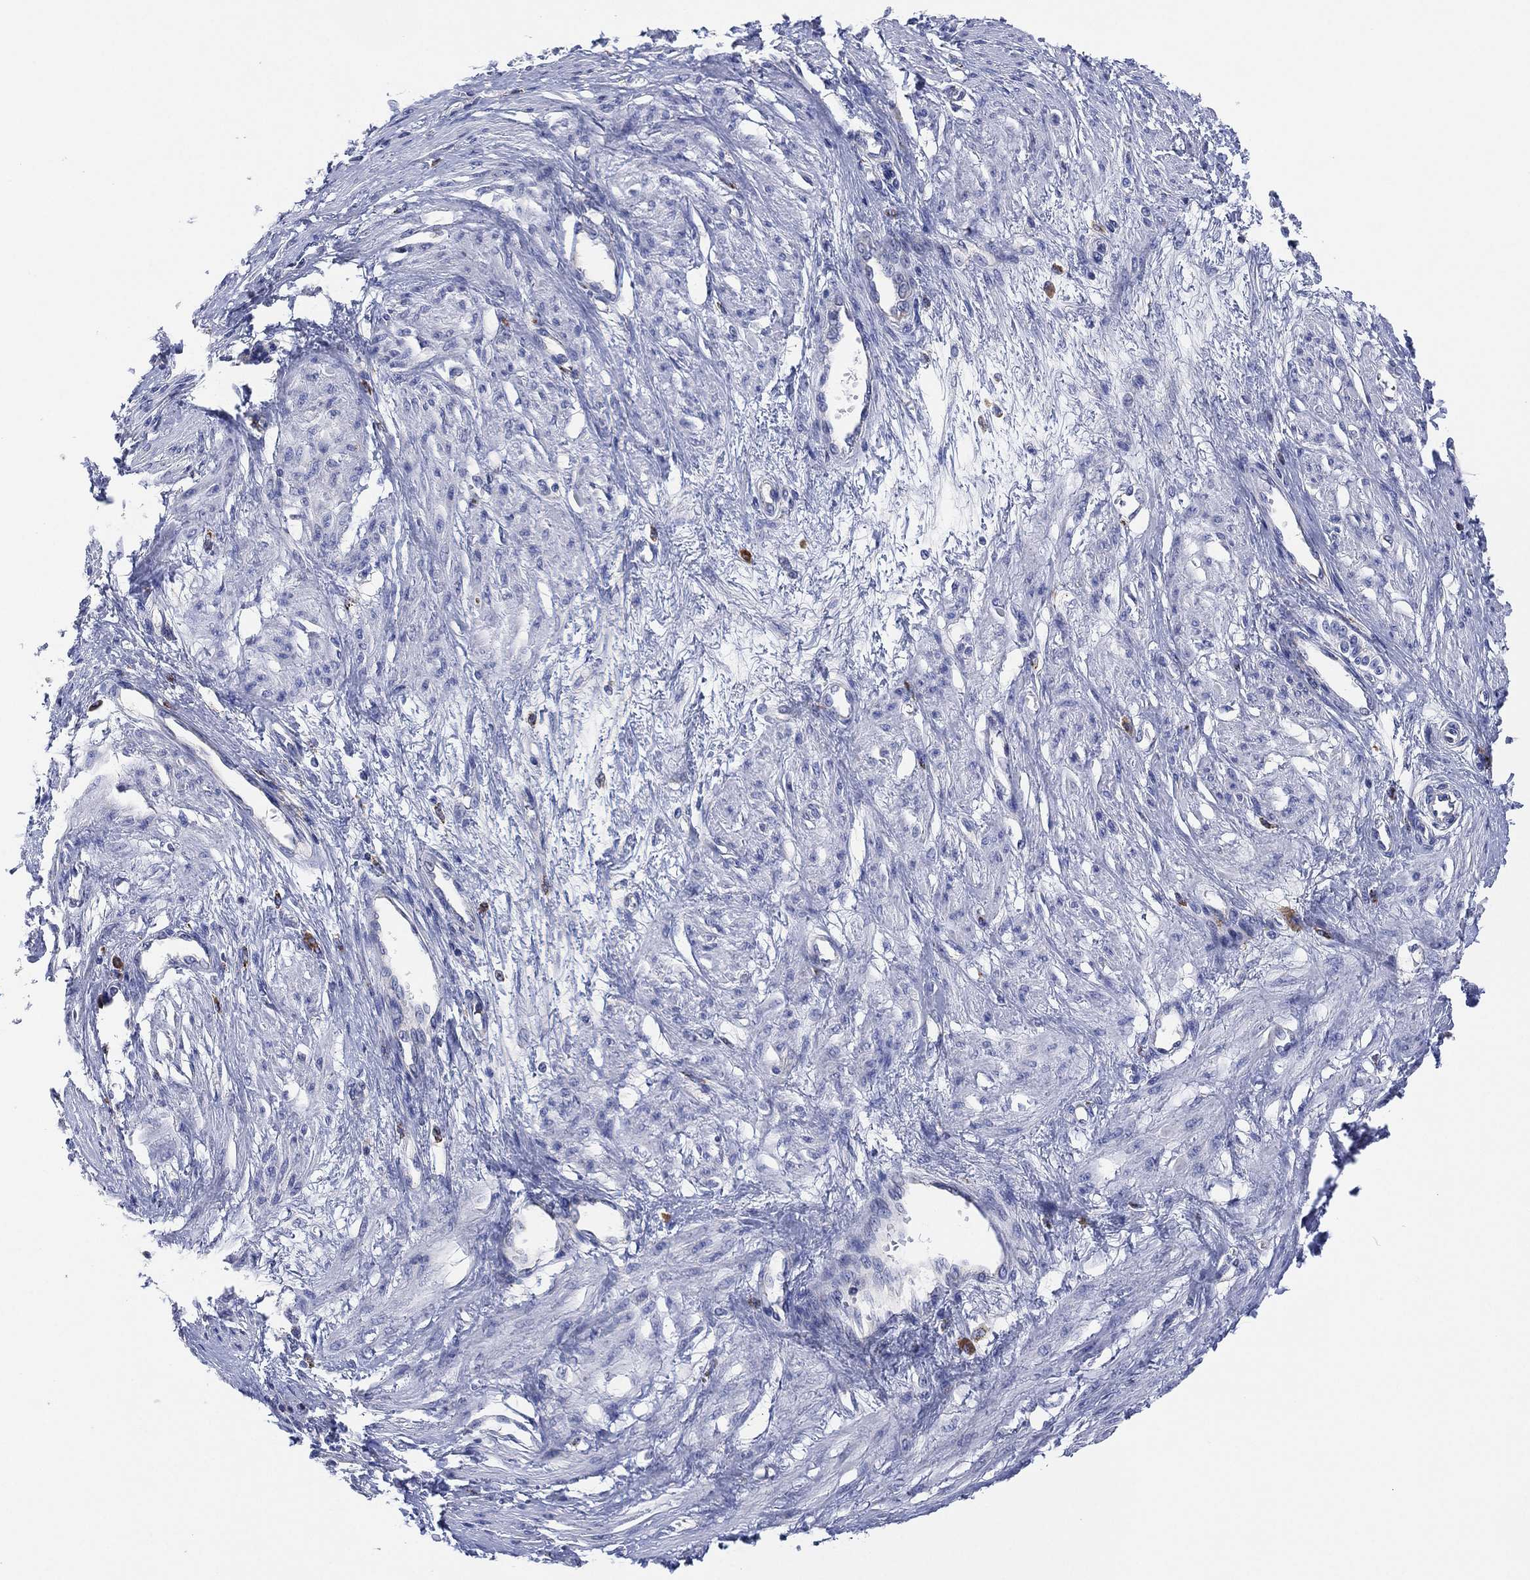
{"staining": {"intensity": "negative", "quantity": "none", "location": "none"}, "tissue": "smooth muscle", "cell_type": "Smooth muscle cells", "image_type": "normal", "snomed": [{"axis": "morphology", "description": "Normal tissue, NOS"}, {"axis": "topography", "description": "Smooth muscle"}, {"axis": "topography", "description": "Uterus"}], "caption": "This is a micrograph of IHC staining of normal smooth muscle, which shows no staining in smooth muscle cells.", "gene": "GALNS", "patient": {"sex": "female", "age": 39}}